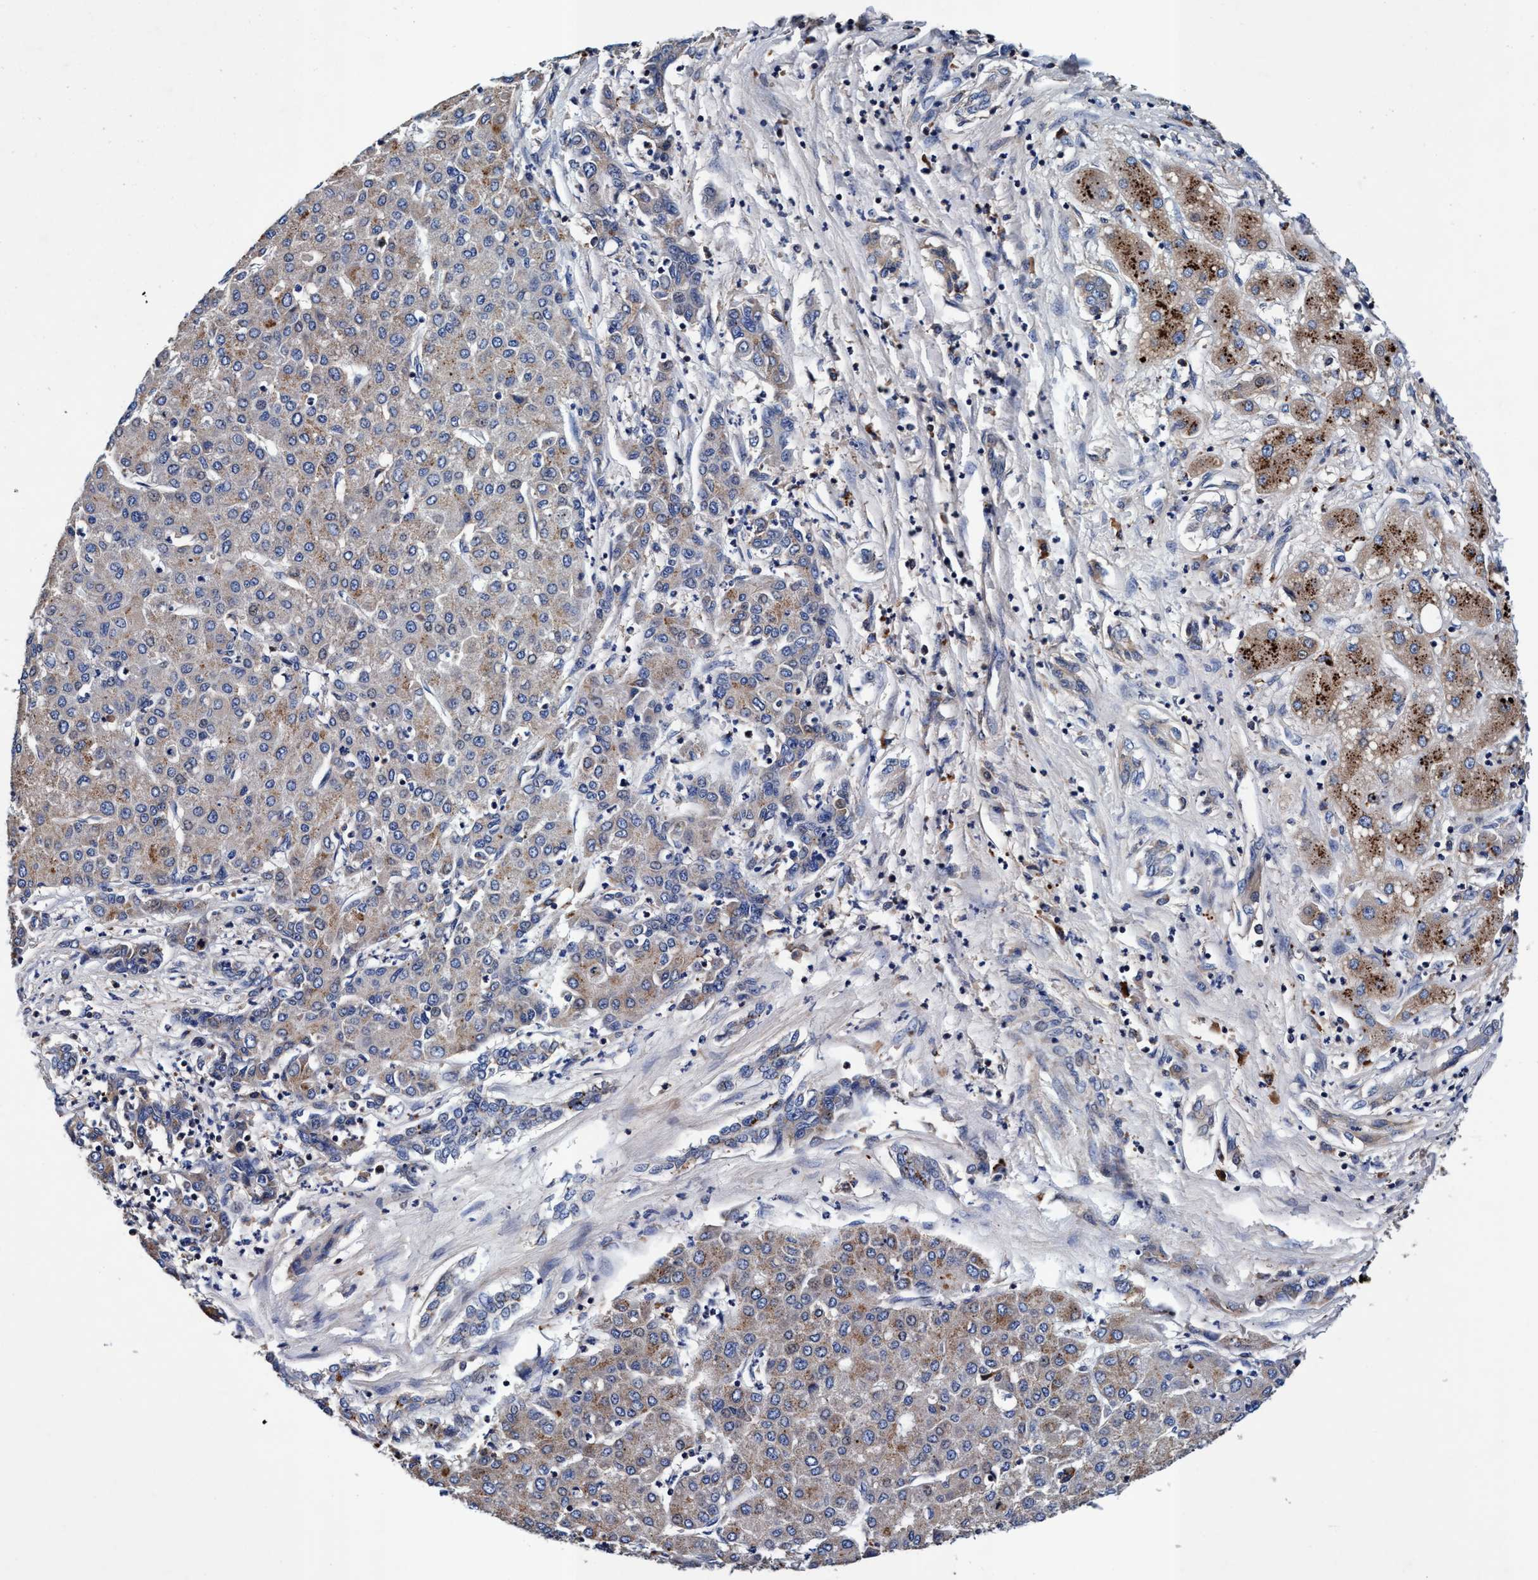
{"staining": {"intensity": "moderate", "quantity": "25%-75%", "location": "cytoplasmic/membranous"}, "tissue": "liver cancer", "cell_type": "Tumor cells", "image_type": "cancer", "snomed": [{"axis": "morphology", "description": "Carcinoma, Hepatocellular, NOS"}, {"axis": "topography", "description": "Liver"}], "caption": "This image demonstrates IHC staining of human hepatocellular carcinoma (liver), with medium moderate cytoplasmic/membranous staining in approximately 25%-75% of tumor cells.", "gene": "RNF208", "patient": {"sex": "male", "age": 65}}